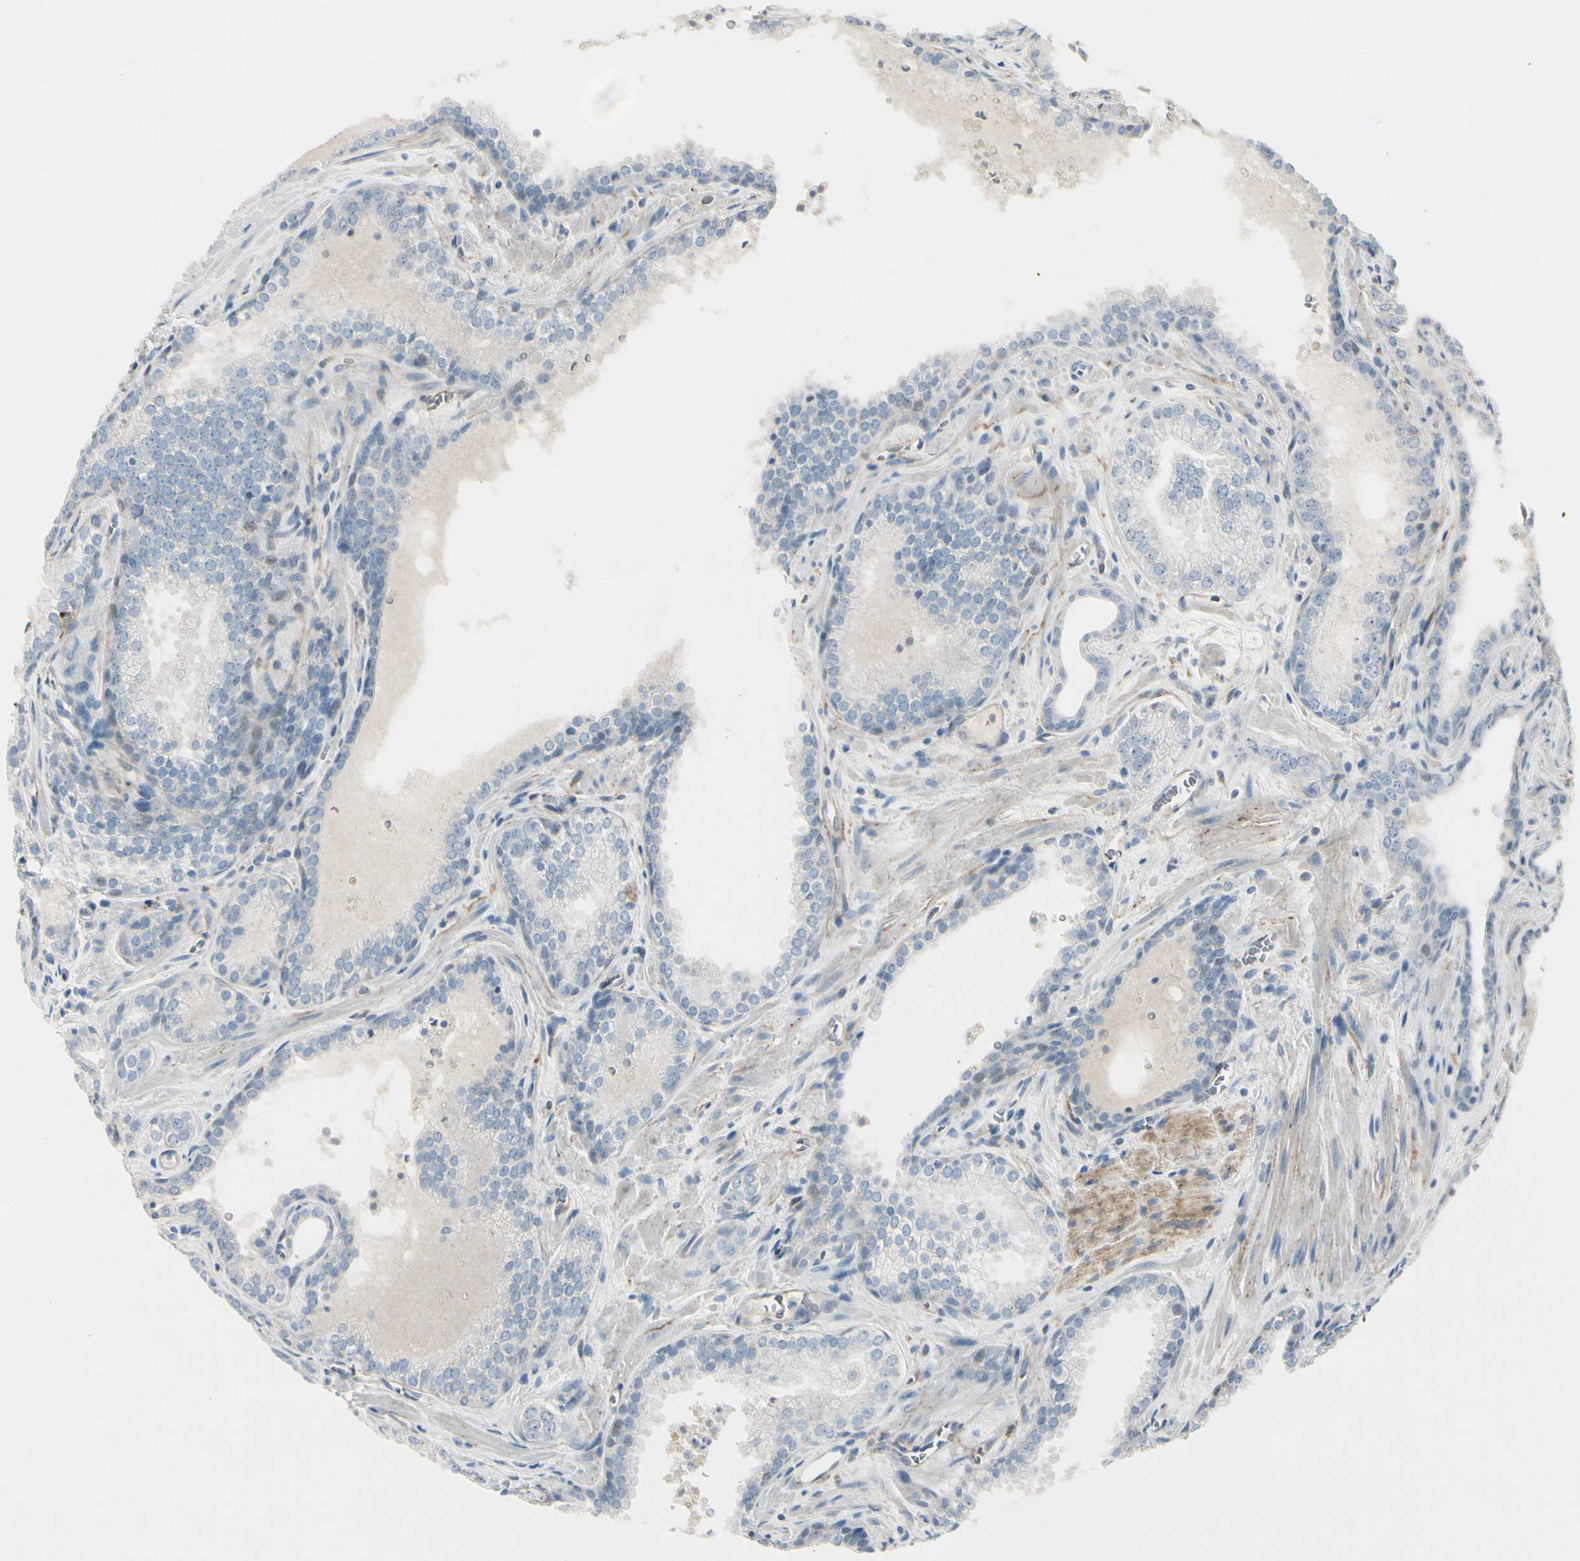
{"staining": {"intensity": "negative", "quantity": "none", "location": "none"}, "tissue": "prostate cancer", "cell_type": "Tumor cells", "image_type": "cancer", "snomed": [{"axis": "morphology", "description": "Adenocarcinoma, Low grade"}, {"axis": "topography", "description": "Prostate"}], "caption": "Image shows no significant protein expression in tumor cells of low-grade adenocarcinoma (prostate). (Stains: DAB immunohistochemistry (IHC) with hematoxylin counter stain, Microscopy: brightfield microscopy at high magnification).", "gene": "CACNA2D1", "patient": {"sex": "male", "age": 60}}